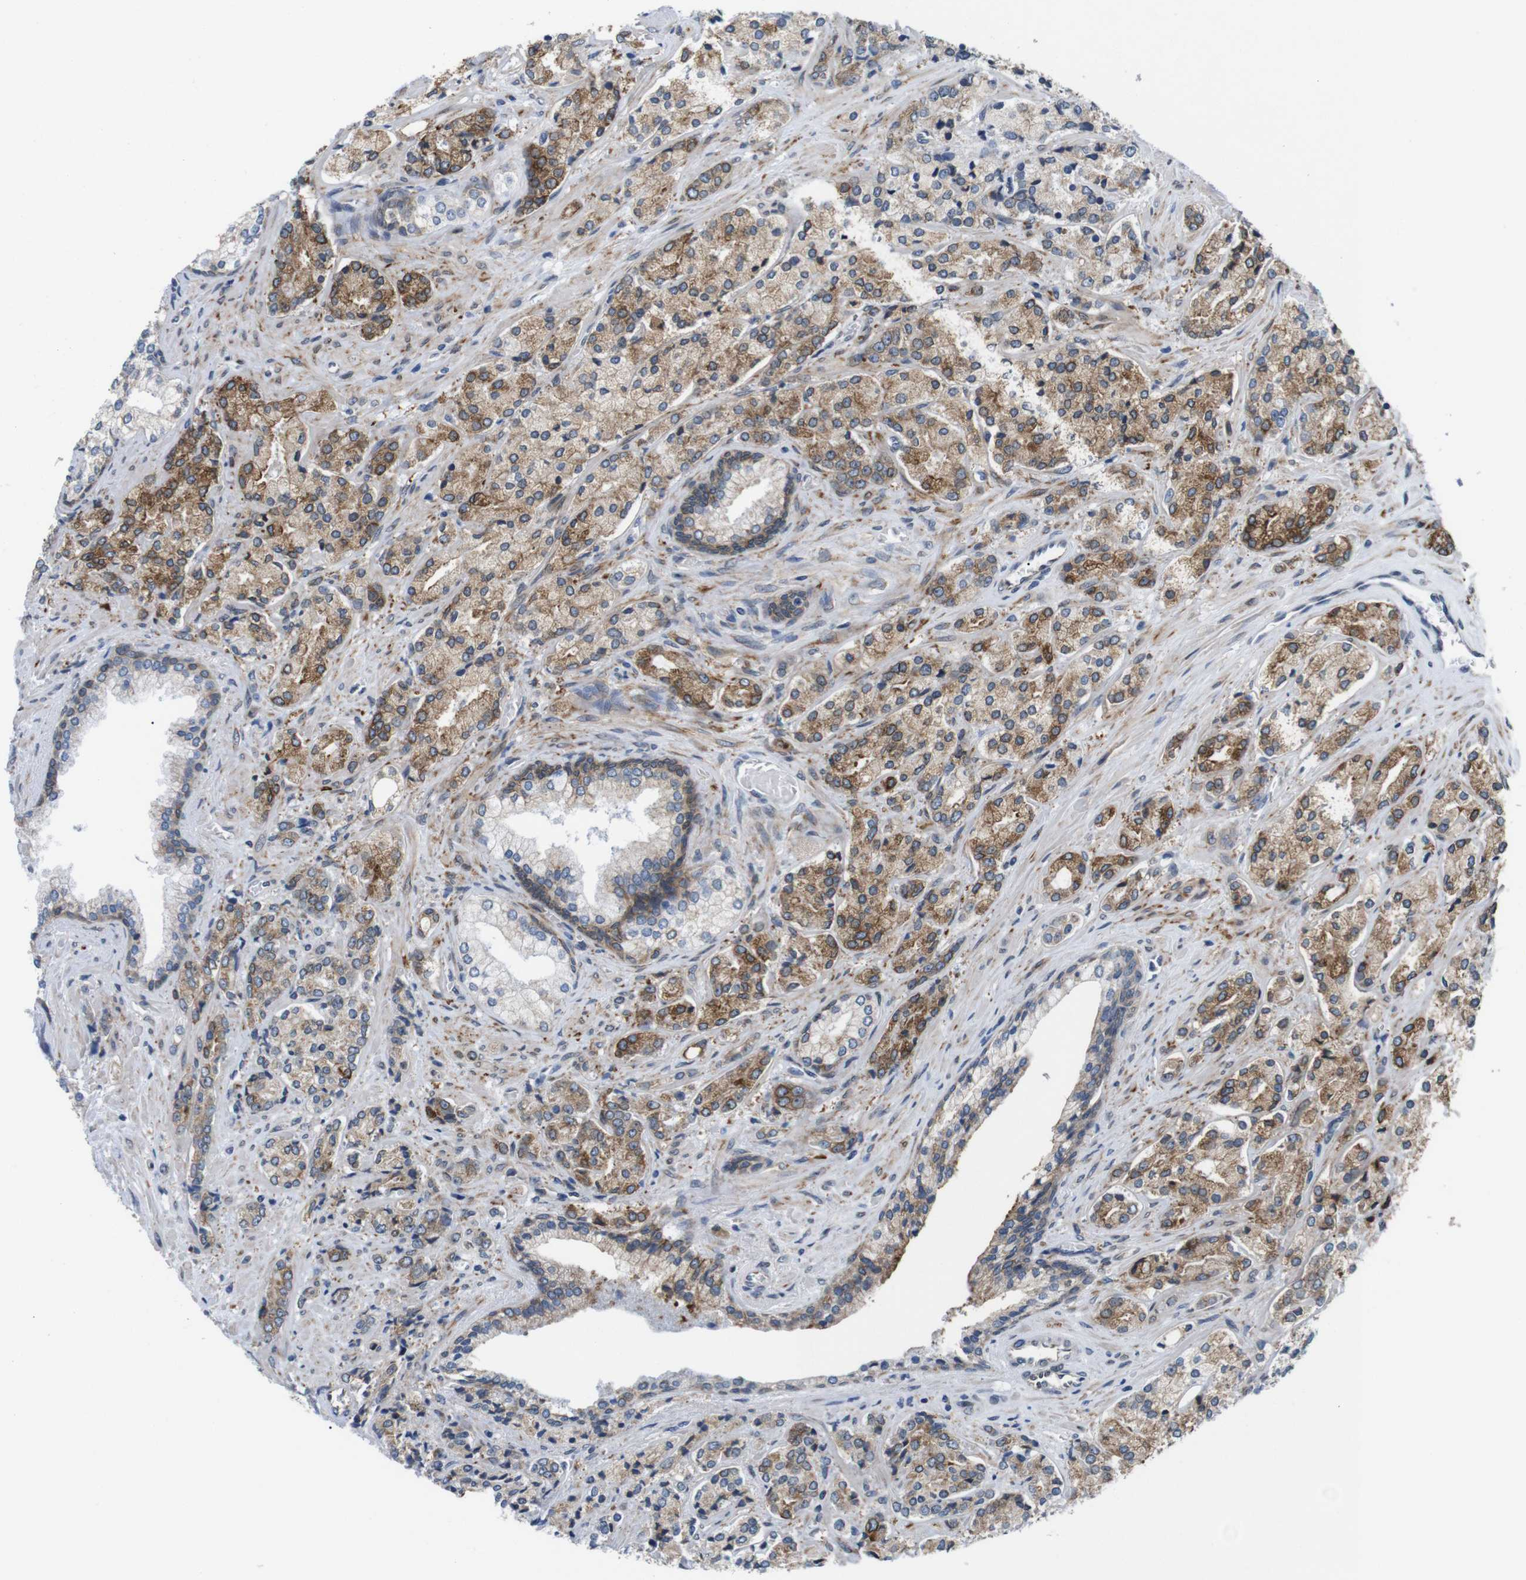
{"staining": {"intensity": "moderate", "quantity": ">75%", "location": "cytoplasmic/membranous"}, "tissue": "prostate cancer", "cell_type": "Tumor cells", "image_type": "cancer", "snomed": [{"axis": "morphology", "description": "Adenocarcinoma, High grade"}, {"axis": "topography", "description": "Prostate"}], "caption": "This photomicrograph reveals adenocarcinoma (high-grade) (prostate) stained with immunohistochemistry to label a protein in brown. The cytoplasmic/membranous of tumor cells show moderate positivity for the protein. Nuclei are counter-stained blue.", "gene": "HACD3", "patient": {"sex": "male", "age": 71}}